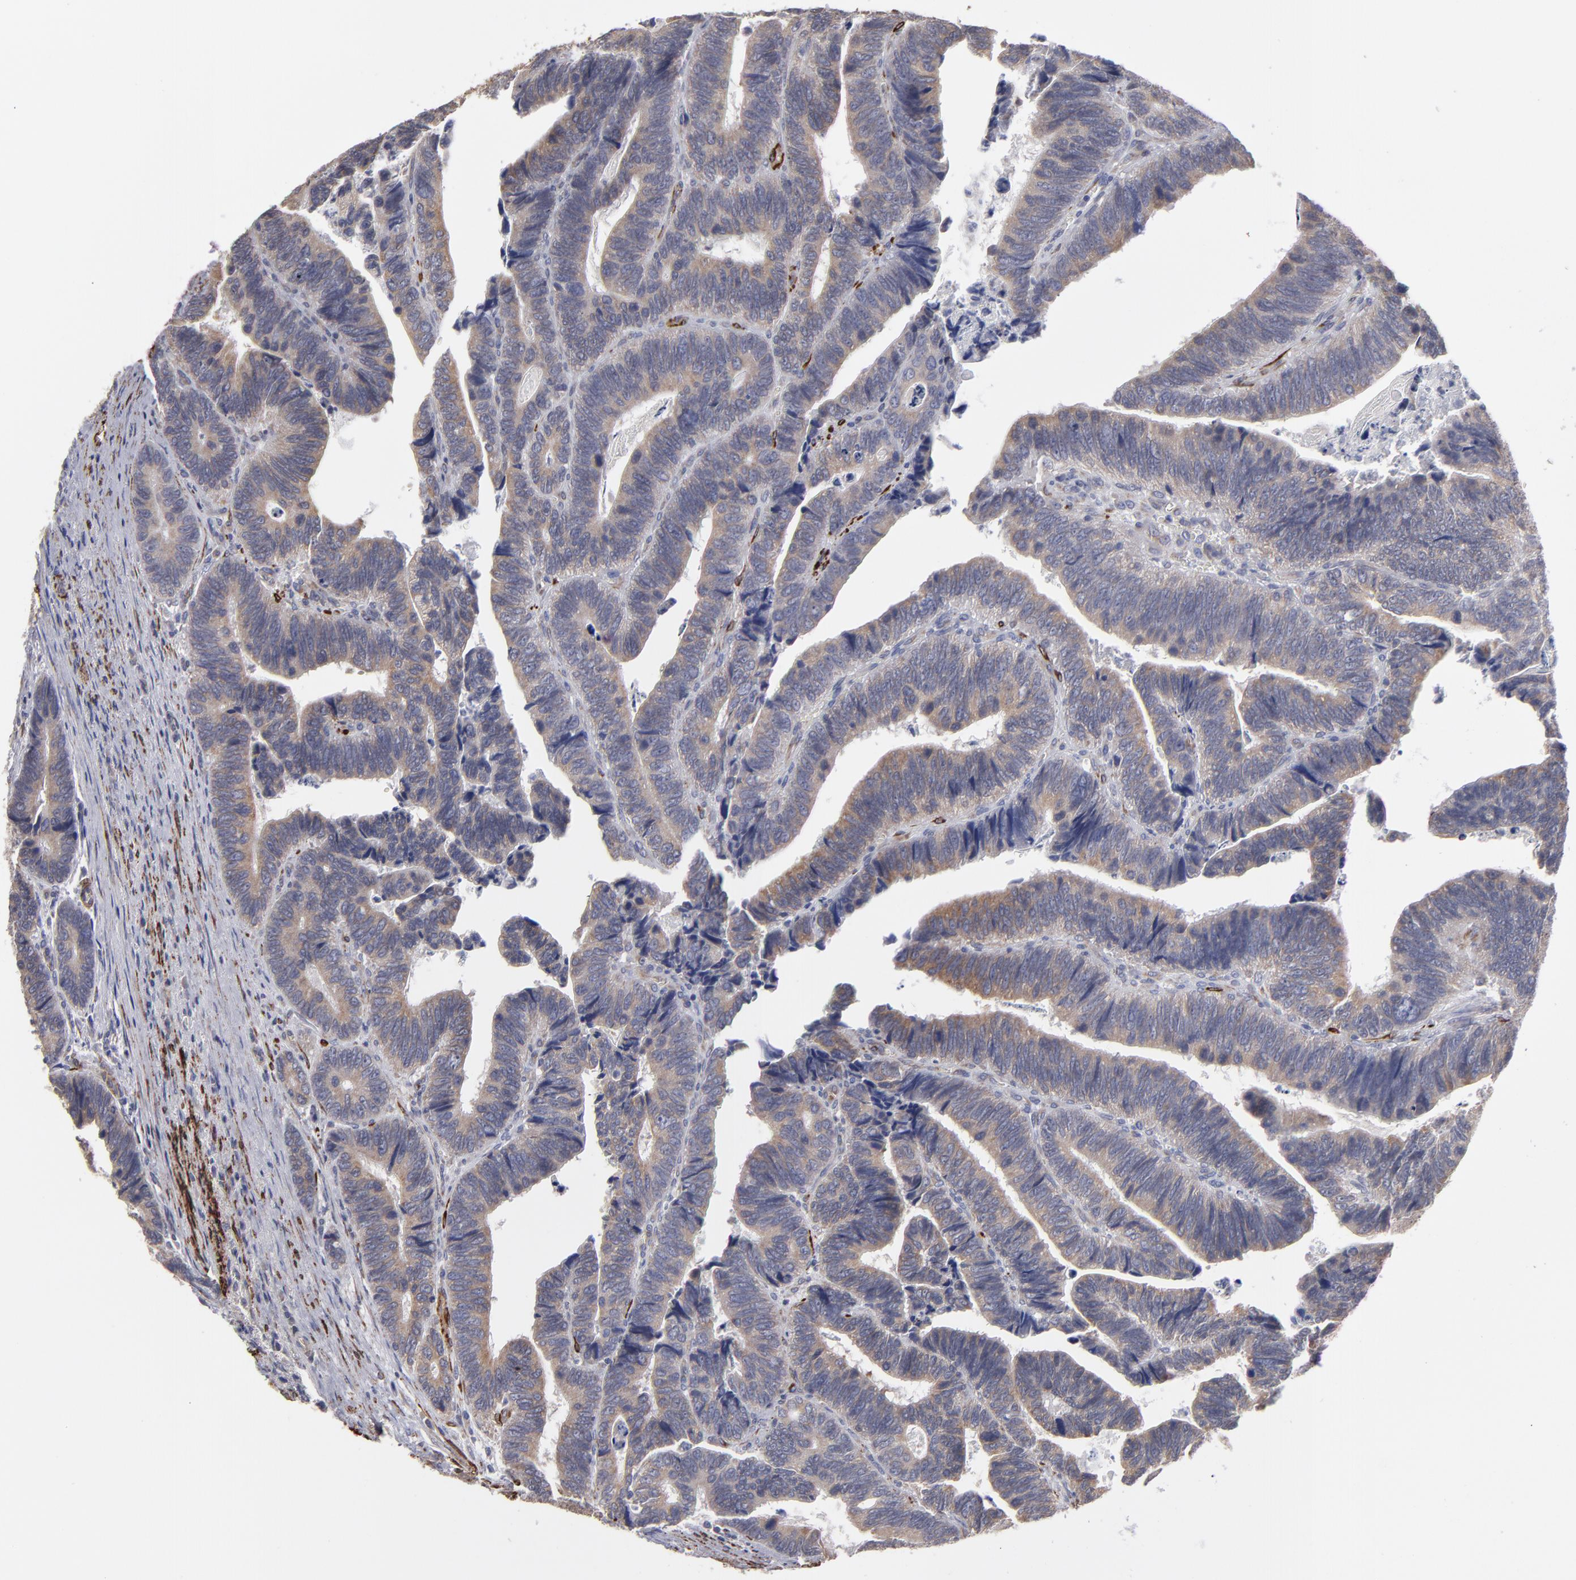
{"staining": {"intensity": "weak", "quantity": ">75%", "location": "cytoplasmic/membranous"}, "tissue": "colorectal cancer", "cell_type": "Tumor cells", "image_type": "cancer", "snomed": [{"axis": "morphology", "description": "Adenocarcinoma, NOS"}, {"axis": "topography", "description": "Colon"}], "caption": "There is low levels of weak cytoplasmic/membranous expression in tumor cells of colorectal adenocarcinoma, as demonstrated by immunohistochemical staining (brown color).", "gene": "SLMAP", "patient": {"sex": "male", "age": 72}}